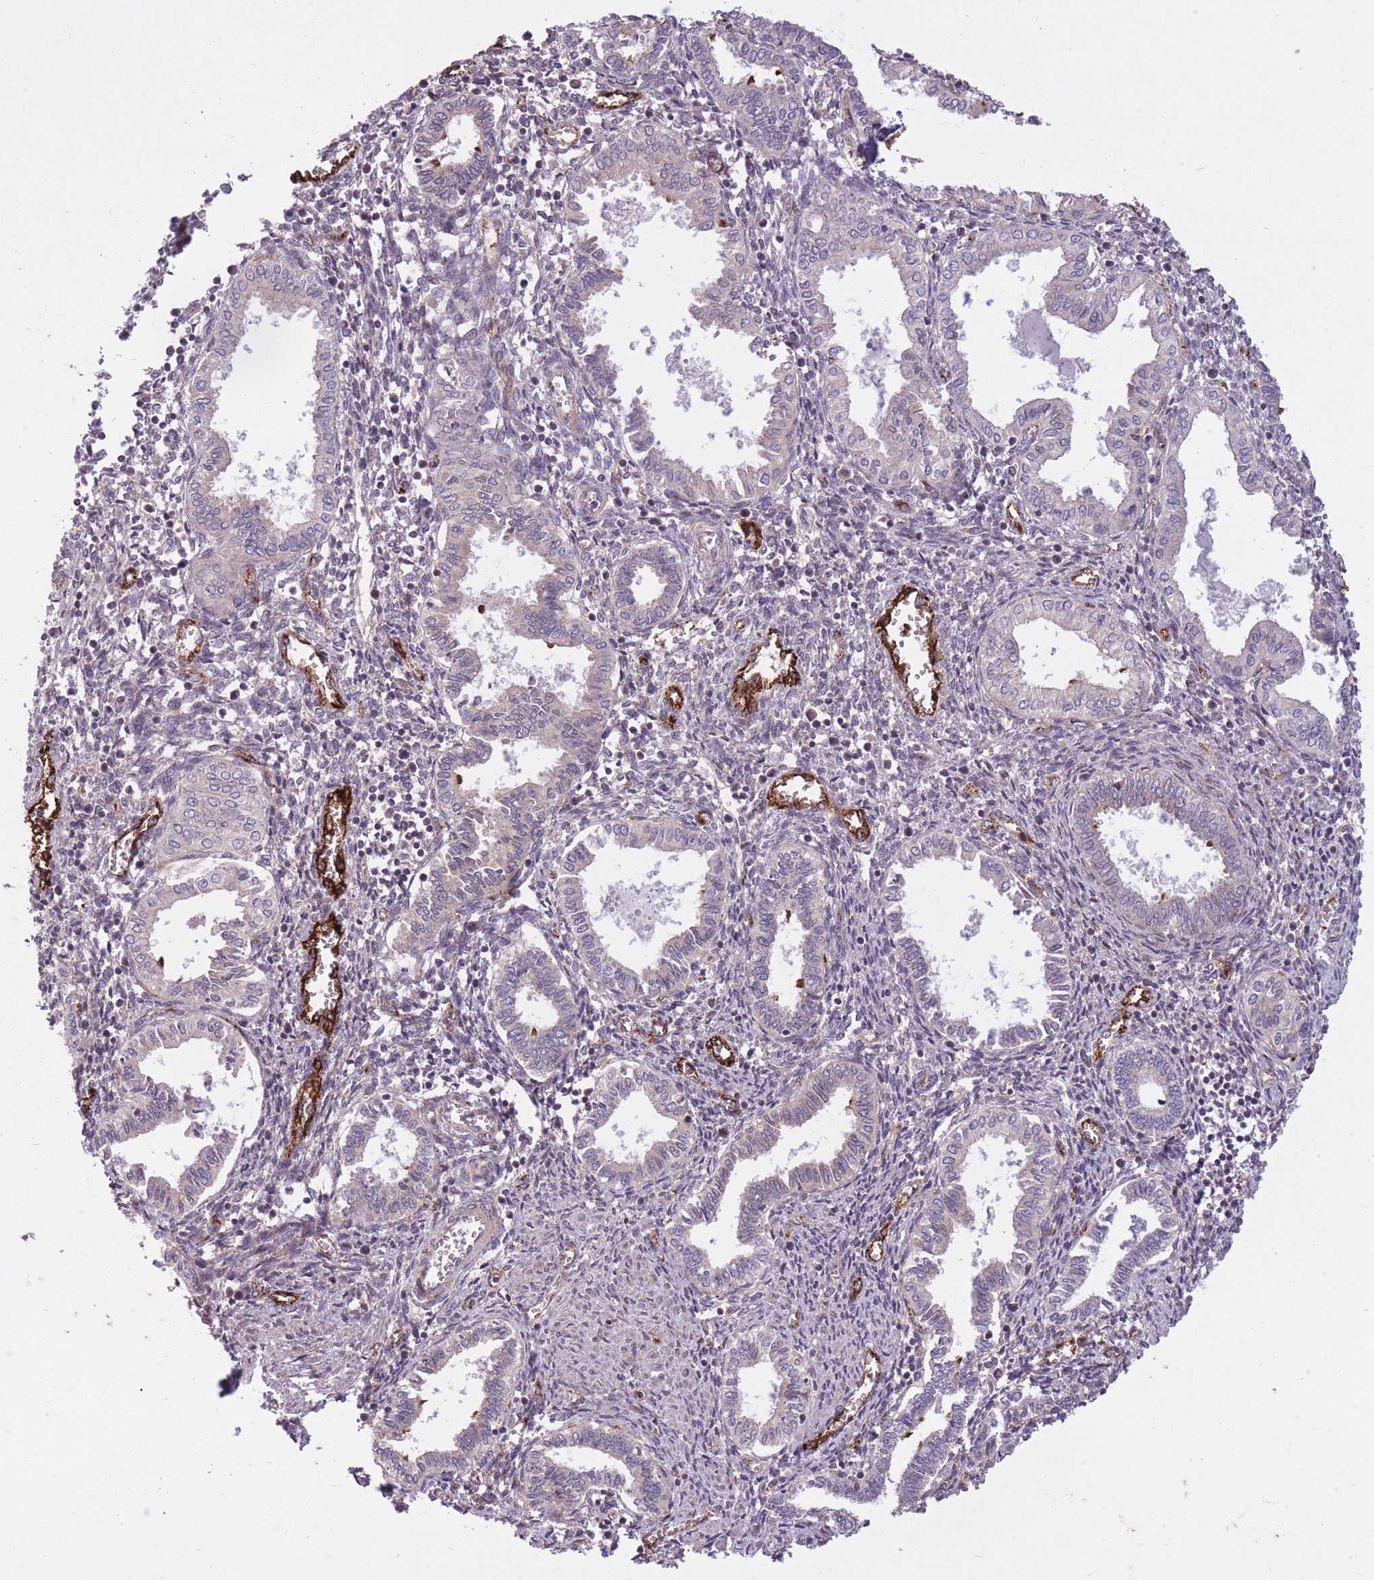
{"staining": {"intensity": "moderate", "quantity": "25%-75%", "location": "cytoplasmic/membranous"}, "tissue": "endometrium", "cell_type": "Cells in endometrial stroma", "image_type": "normal", "snomed": [{"axis": "morphology", "description": "Normal tissue, NOS"}, {"axis": "topography", "description": "Endometrium"}], "caption": "An immunohistochemistry (IHC) histopathology image of benign tissue is shown. Protein staining in brown highlights moderate cytoplasmic/membranous positivity in endometrium within cells in endometrial stroma.", "gene": "CISH", "patient": {"sex": "female", "age": 37}}